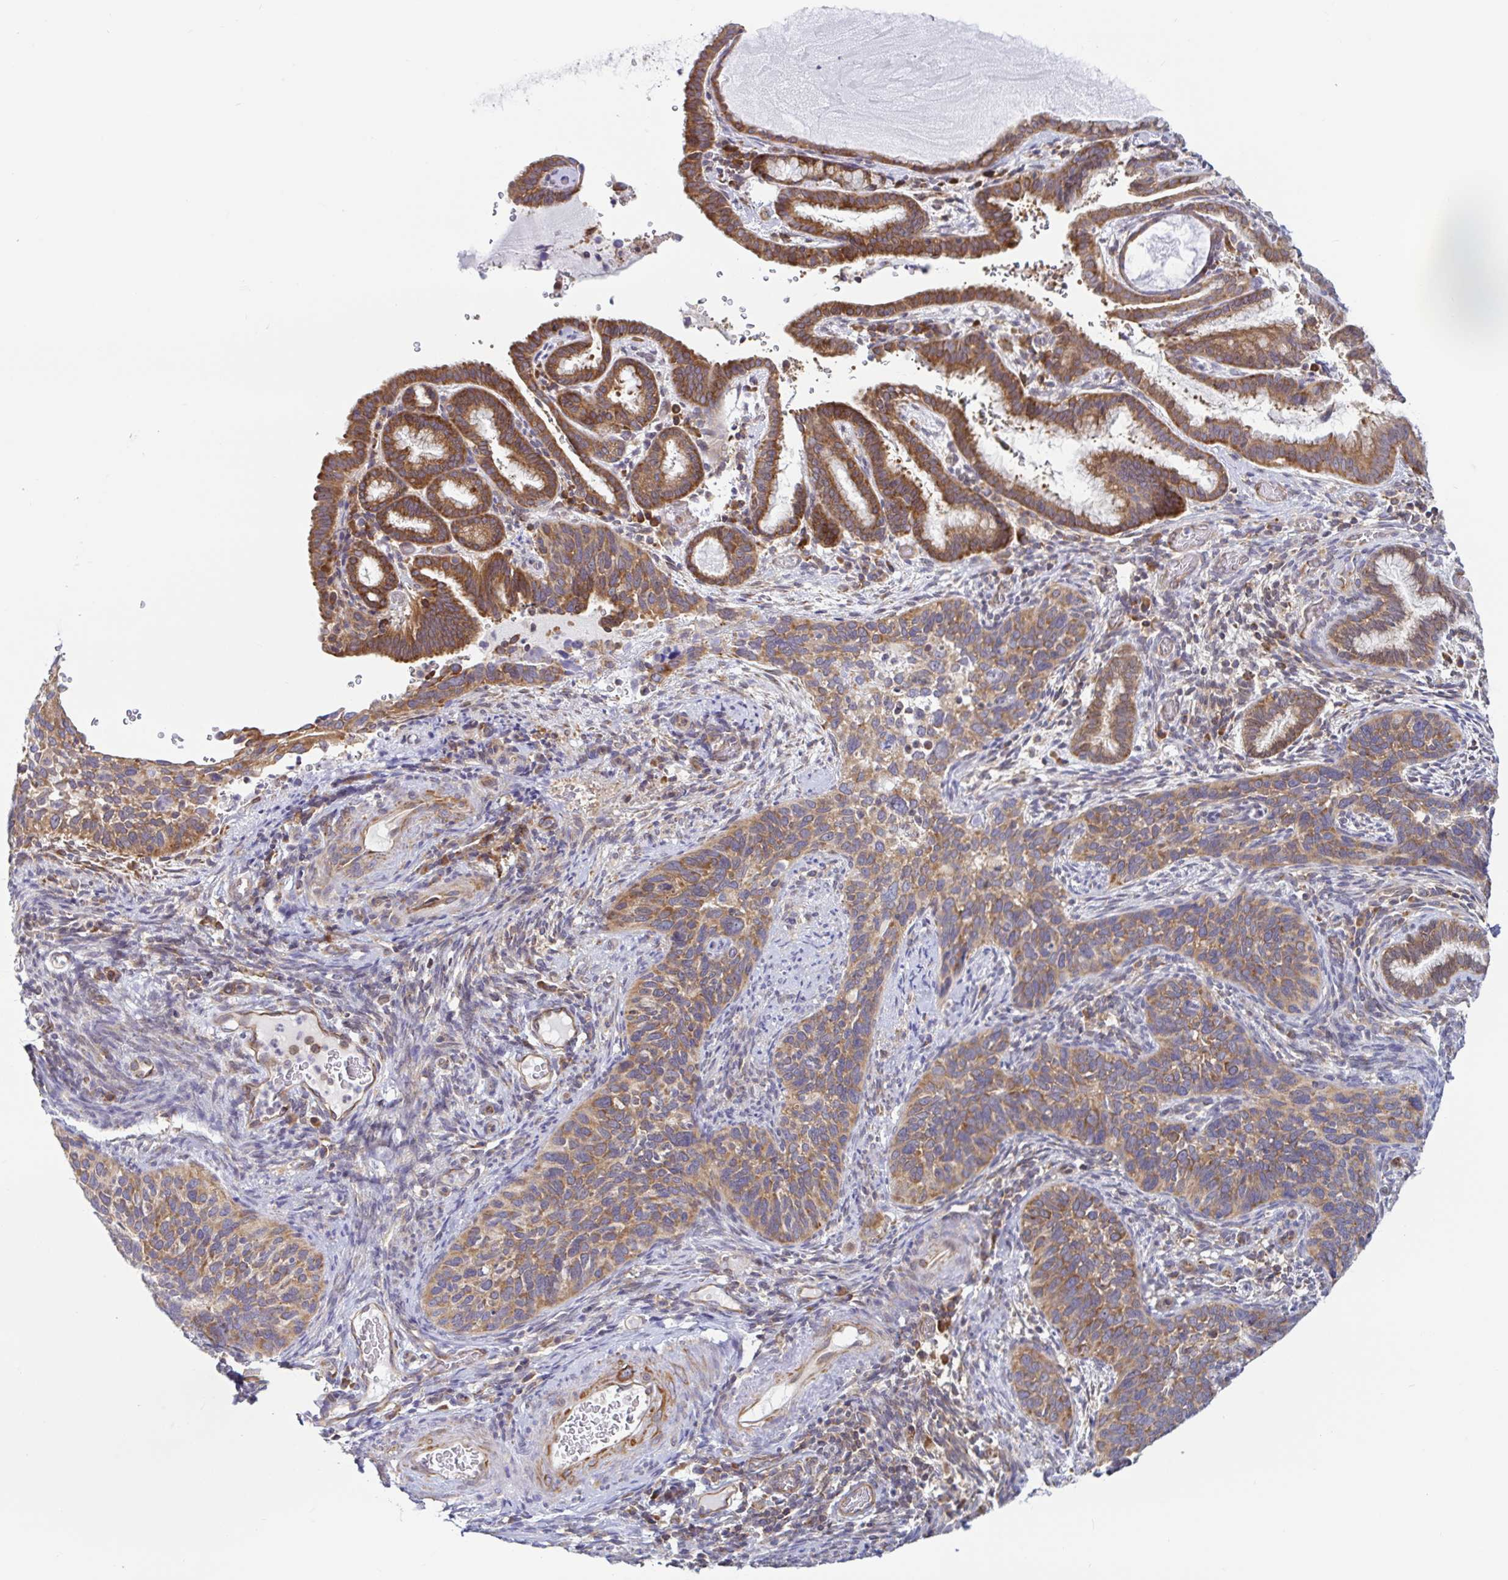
{"staining": {"intensity": "moderate", "quantity": ">75%", "location": "cytoplasmic/membranous"}, "tissue": "cervical cancer", "cell_type": "Tumor cells", "image_type": "cancer", "snomed": [{"axis": "morphology", "description": "Squamous cell carcinoma, NOS"}, {"axis": "topography", "description": "Cervix"}], "caption": "Cervical squamous cell carcinoma stained with a brown dye displays moderate cytoplasmic/membranous positive positivity in approximately >75% of tumor cells.", "gene": "LARP1", "patient": {"sex": "female", "age": 51}}